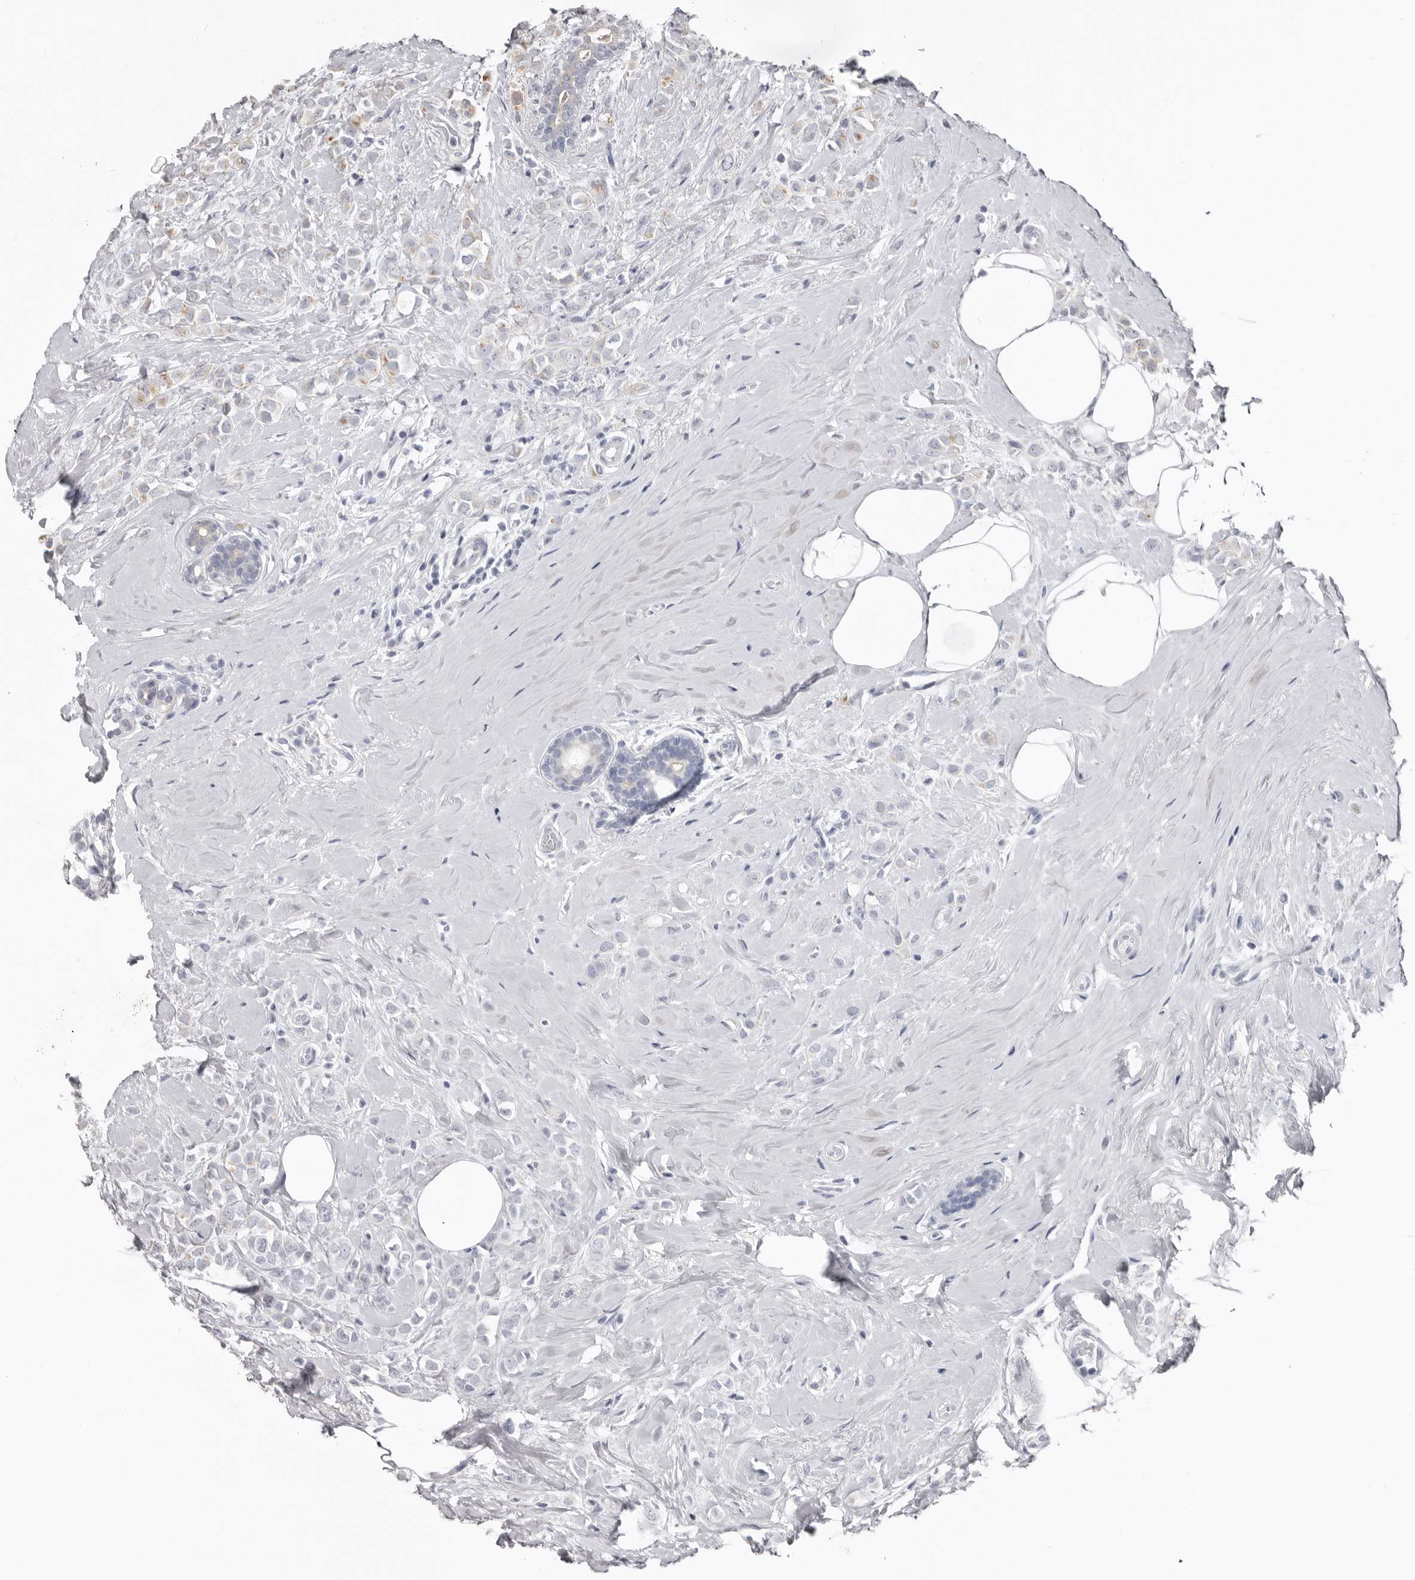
{"staining": {"intensity": "weak", "quantity": "25%-75%", "location": "cytoplasmic/membranous"}, "tissue": "breast cancer", "cell_type": "Tumor cells", "image_type": "cancer", "snomed": [{"axis": "morphology", "description": "Lobular carcinoma"}, {"axis": "topography", "description": "Breast"}], "caption": "Immunohistochemistry micrograph of neoplastic tissue: human breast cancer (lobular carcinoma) stained using IHC reveals low levels of weak protein expression localized specifically in the cytoplasmic/membranous of tumor cells, appearing as a cytoplasmic/membranous brown color.", "gene": "BAD", "patient": {"sex": "female", "age": 47}}